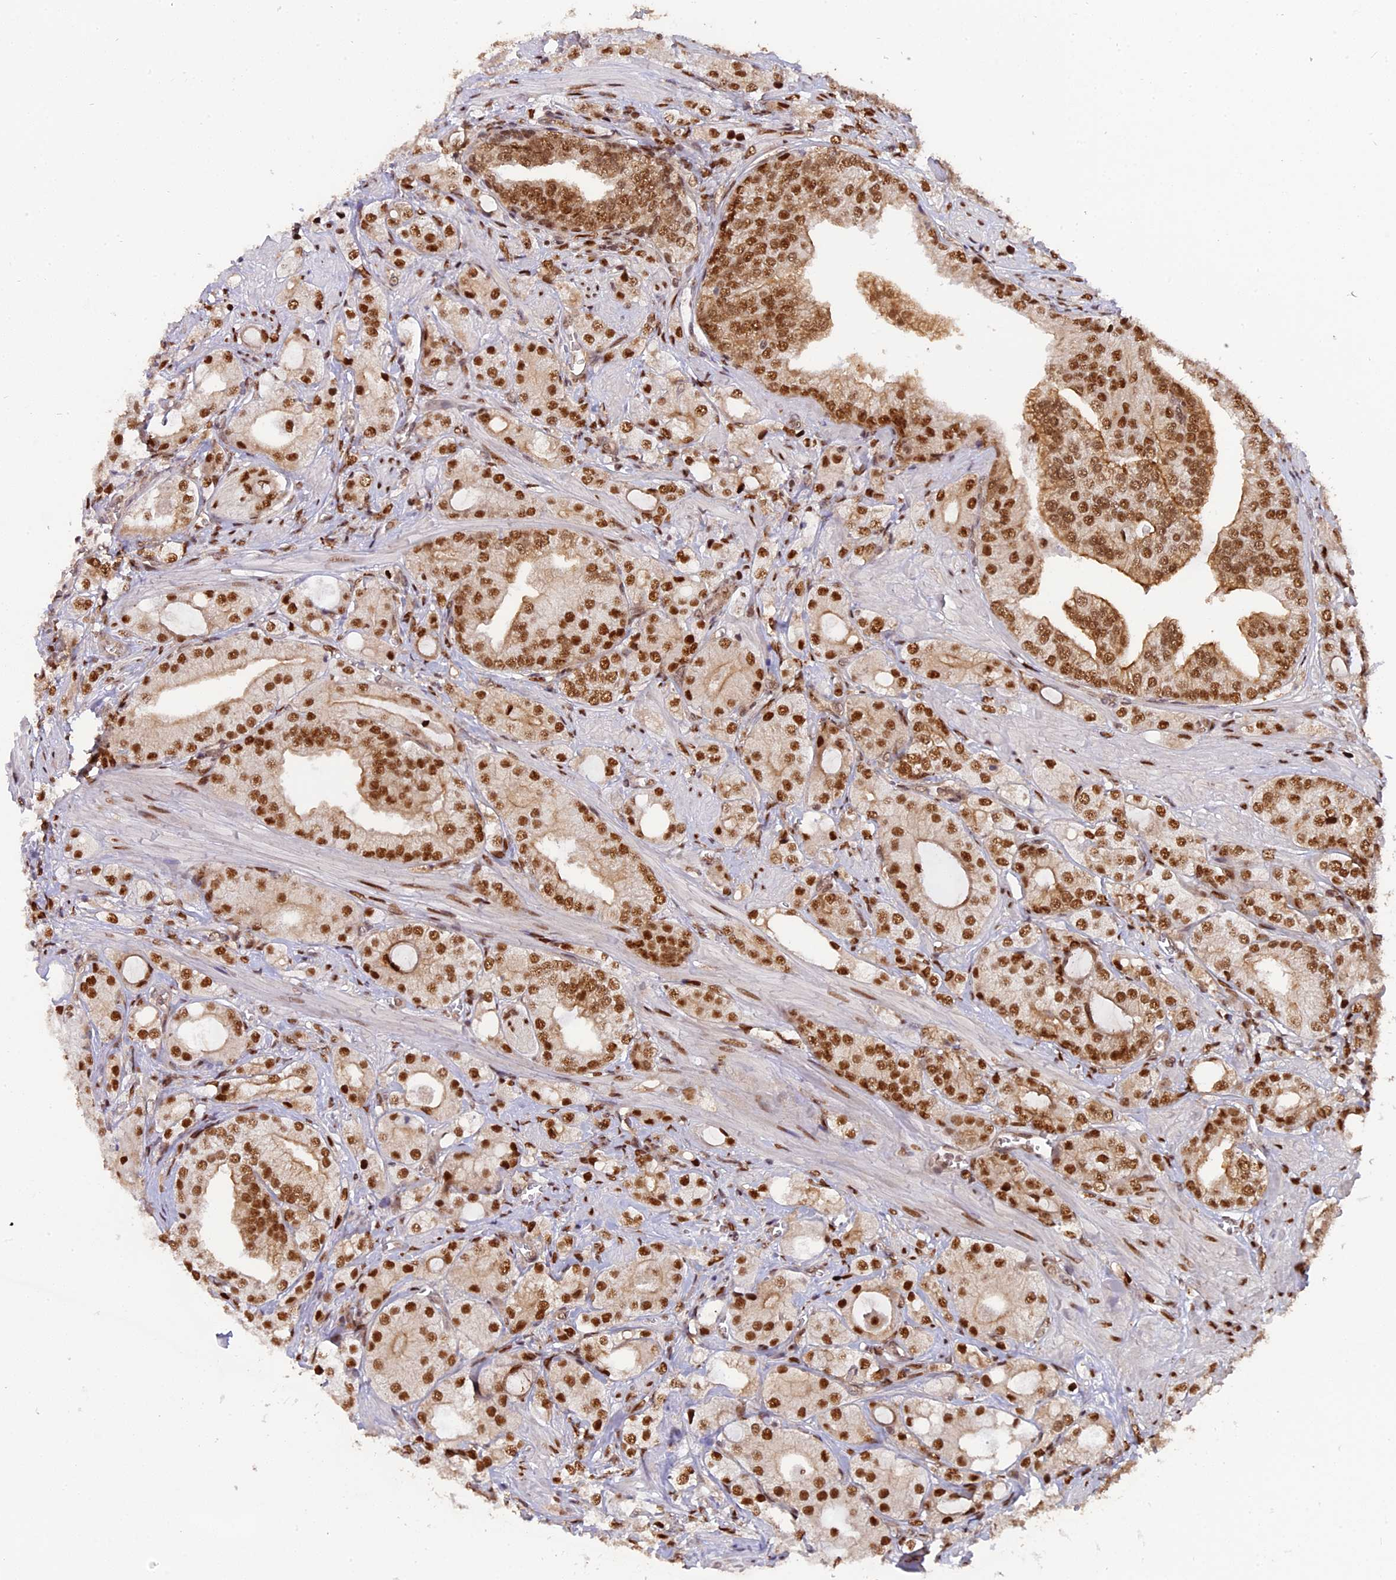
{"staining": {"intensity": "strong", "quantity": ">75%", "location": "nuclear"}, "tissue": "prostate cancer", "cell_type": "Tumor cells", "image_type": "cancer", "snomed": [{"axis": "morphology", "description": "Adenocarcinoma, High grade"}, {"axis": "topography", "description": "Prostate"}], "caption": "Prostate high-grade adenocarcinoma stained for a protein shows strong nuclear positivity in tumor cells.", "gene": "RAMAC", "patient": {"sex": "male", "age": 50}}